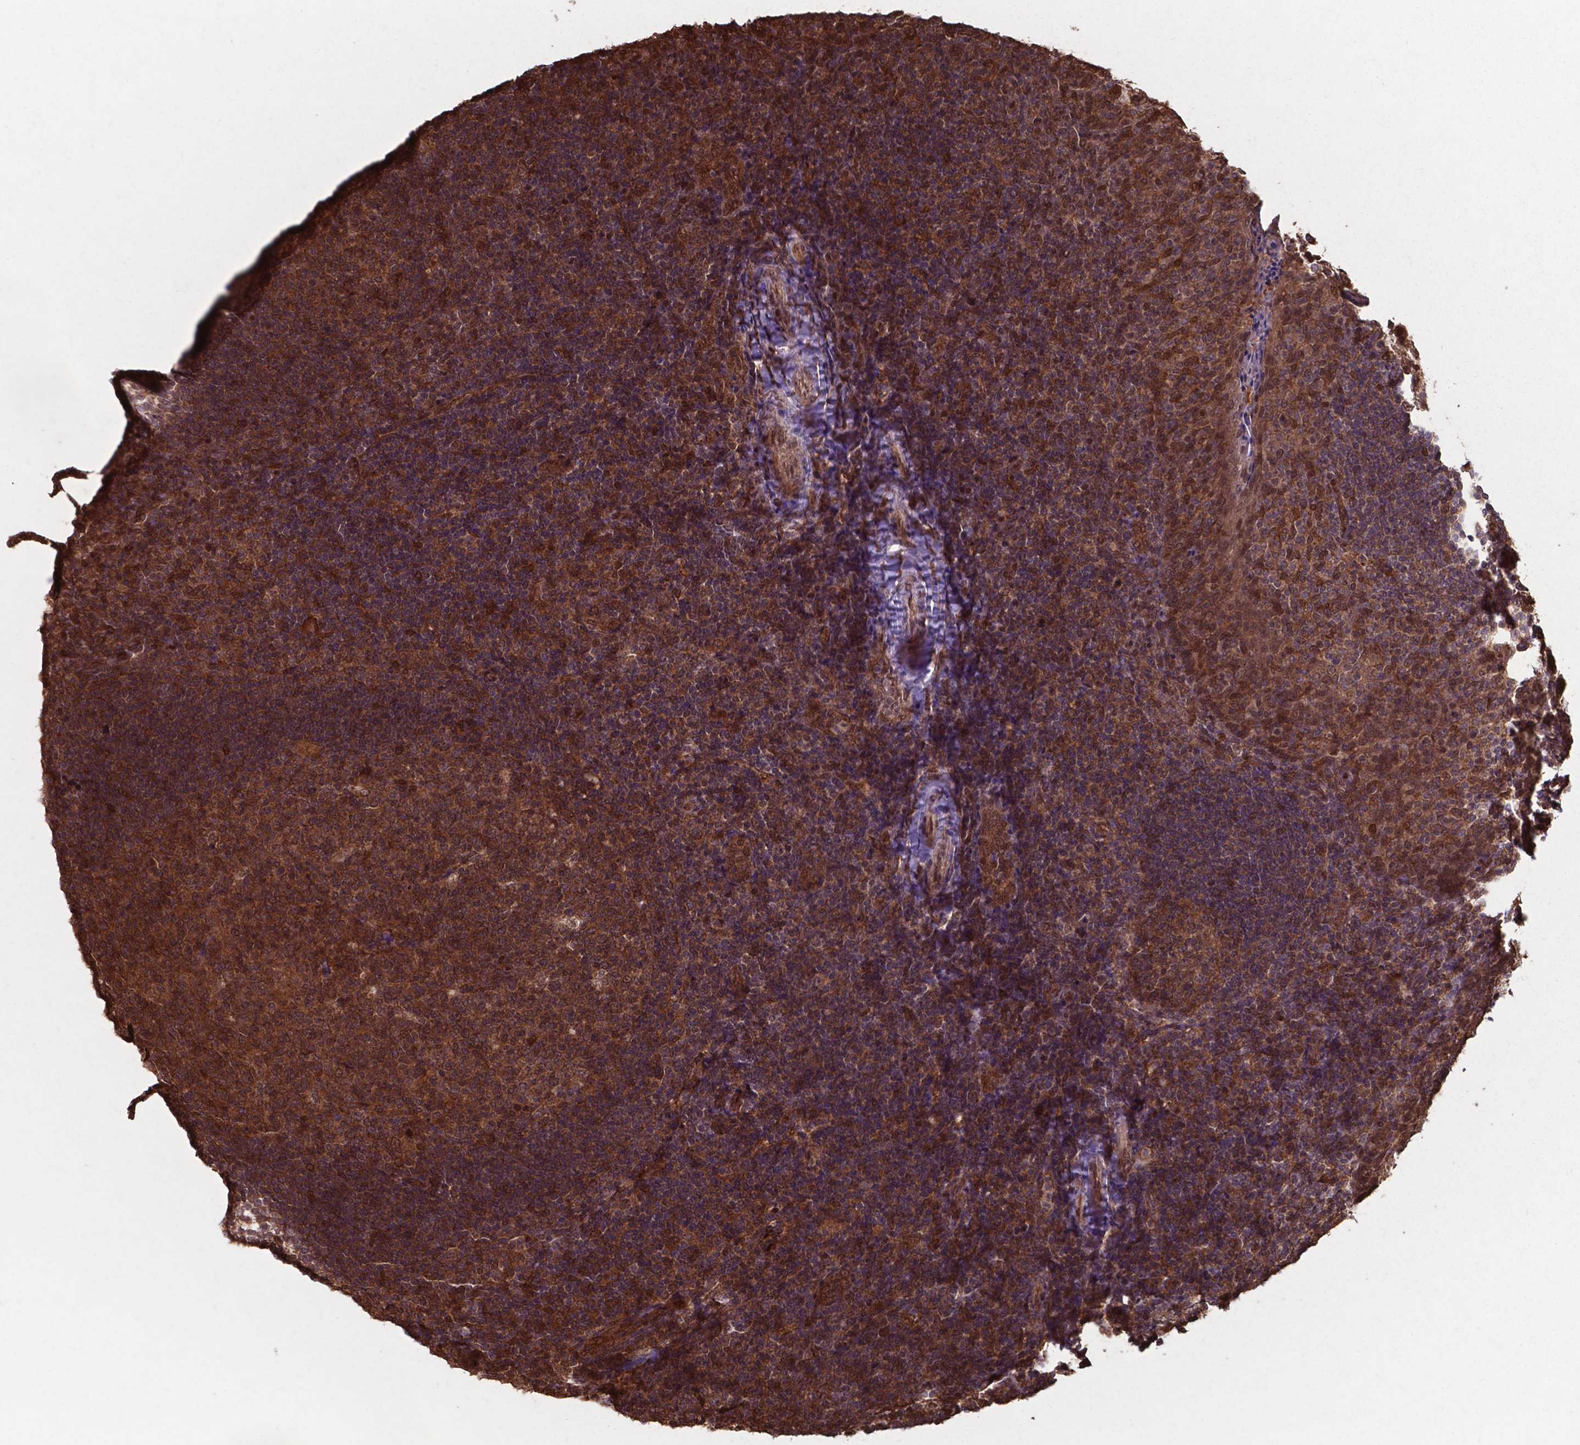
{"staining": {"intensity": "strong", "quantity": ">75%", "location": "cytoplasmic/membranous,nuclear"}, "tissue": "tonsil", "cell_type": "Germinal center cells", "image_type": "normal", "snomed": [{"axis": "morphology", "description": "Normal tissue, NOS"}, {"axis": "topography", "description": "Tonsil"}], "caption": "Protein staining demonstrates strong cytoplasmic/membranous,nuclear staining in about >75% of germinal center cells in benign tonsil.", "gene": "CHP2", "patient": {"sex": "female", "age": 10}}